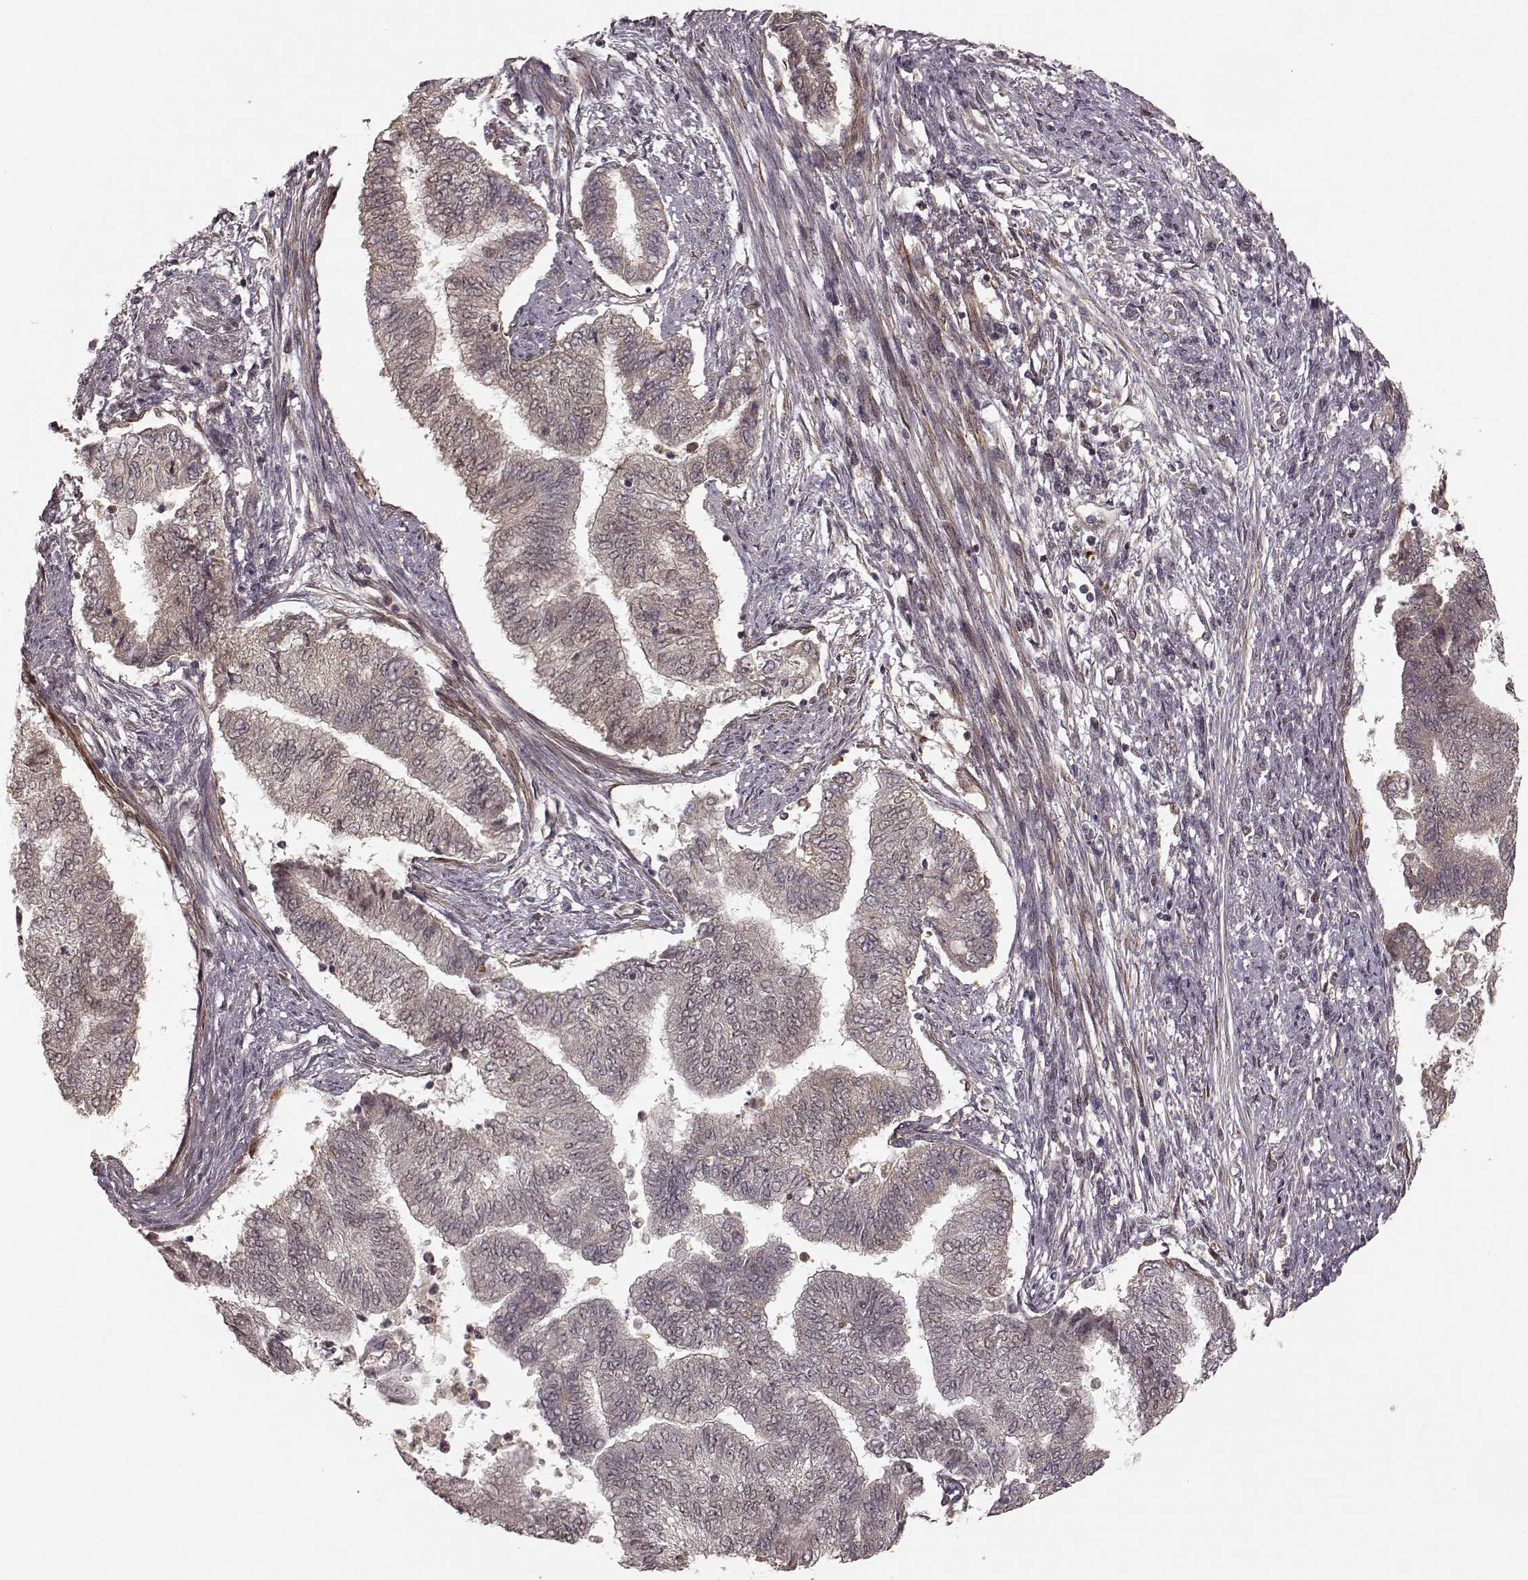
{"staining": {"intensity": "weak", "quantity": "25%-75%", "location": "cytoplasmic/membranous"}, "tissue": "endometrial cancer", "cell_type": "Tumor cells", "image_type": "cancer", "snomed": [{"axis": "morphology", "description": "Adenocarcinoma, NOS"}, {"axis": "topography", "description": "Endometrium"}], "caption": "Immunohistochemical staining of human endometrial cancer displays low levels of weak cytoplasmic/membranous protein positivity in approximately 25%-75% of tumor cells.", "gene": "SLC12A9", "patient": {"sex": "female", "age": 65}}